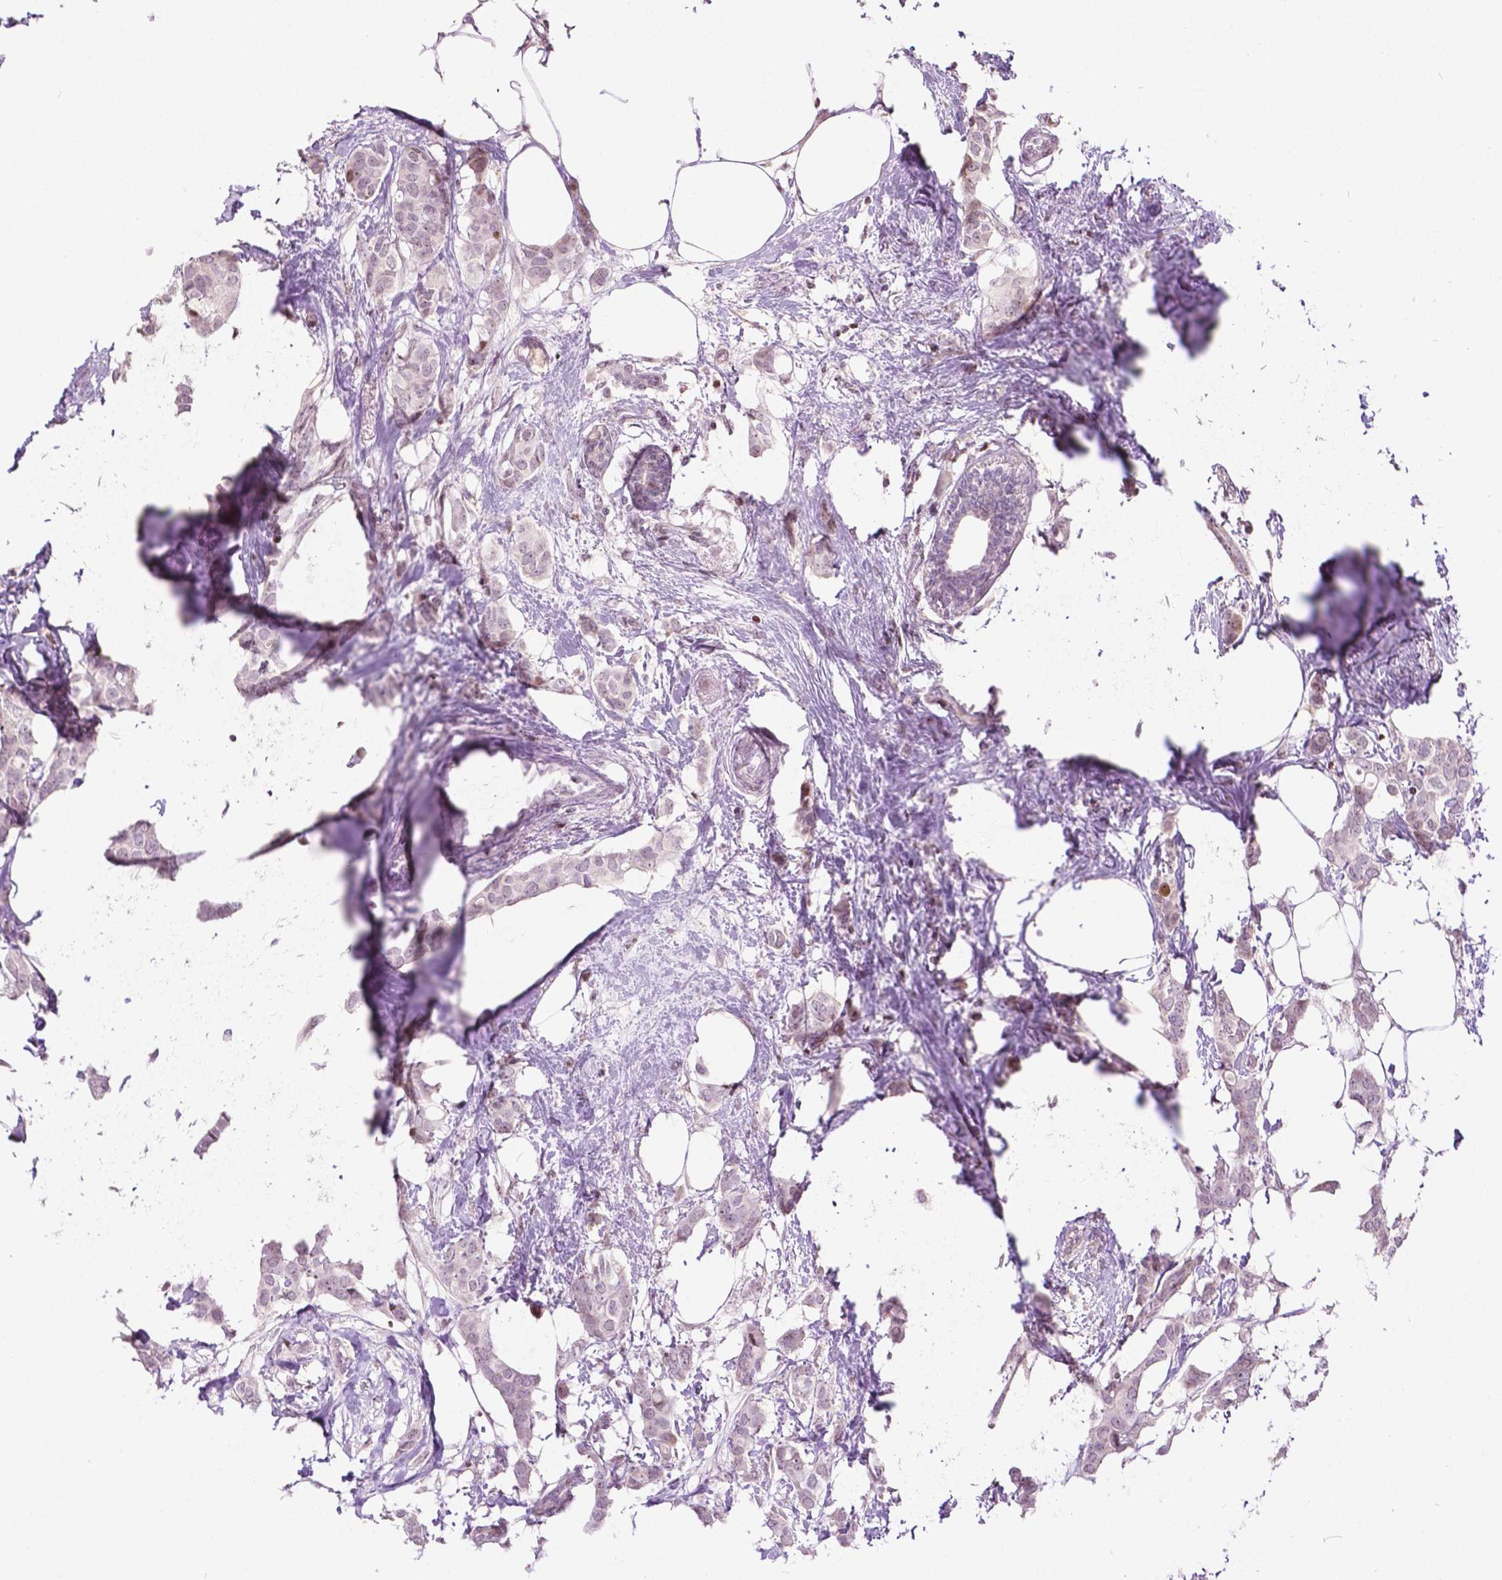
{"staining": {"intensity": "weak", "quantity": "<25%", "location": "cytoplasmic/membranous"}, "tissue": "breast cancer", "cell_type": "Tumor cells", "image_type": "cancer", "snomed": [{"axis": "morphology", "description": "Duct carcinoma"}, {"axis": "topography", "description": "Breast"}], "caption": "Intraductal carcinoma (breast) was stained to show a protein in brown. There is no significant expression in tumor cells.", "gene": "PTPN18", "patient": {"sex": "female", "age": 62}}